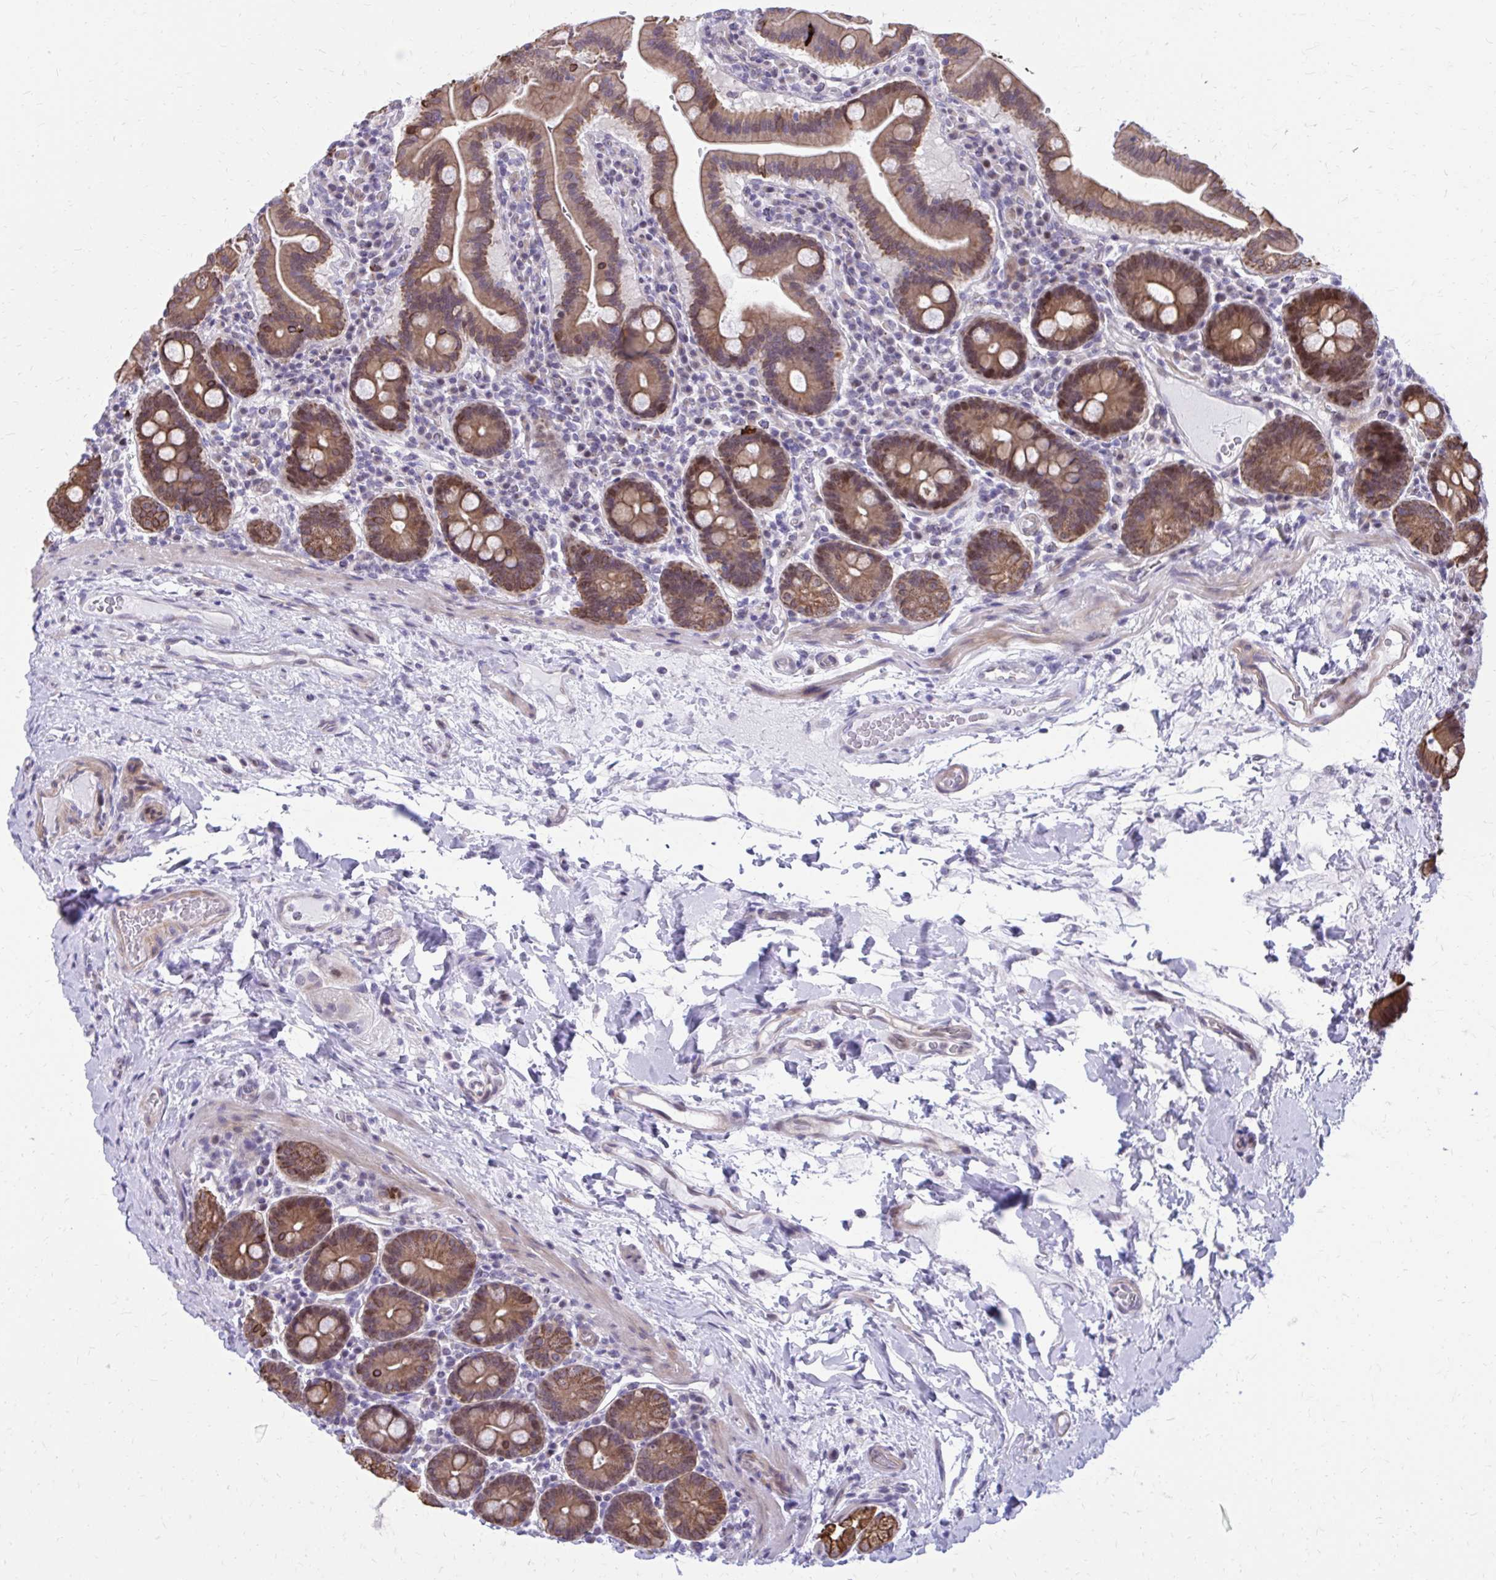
{"staining": {"intensity": "moderate", "quantity": ">75%", "location": "cytoplasmic/membranous,nuclear"}, "tissue": "small intestine", "cell_type": "Glandular cells", "image_type": "normal", "snomed": [{"axis": "morphology", "description": "Normal tissue, NOS"}, {"axis": "topography", "description": "Small intestine"}], "caption": "Glandular cells reveal moderate cytoplasmic/membranous,nuclear expression in approximately >75% of cells in normal small intestine.", "gene": "ANKRD30B", "patient": {"sex": "male", "age": 26}}